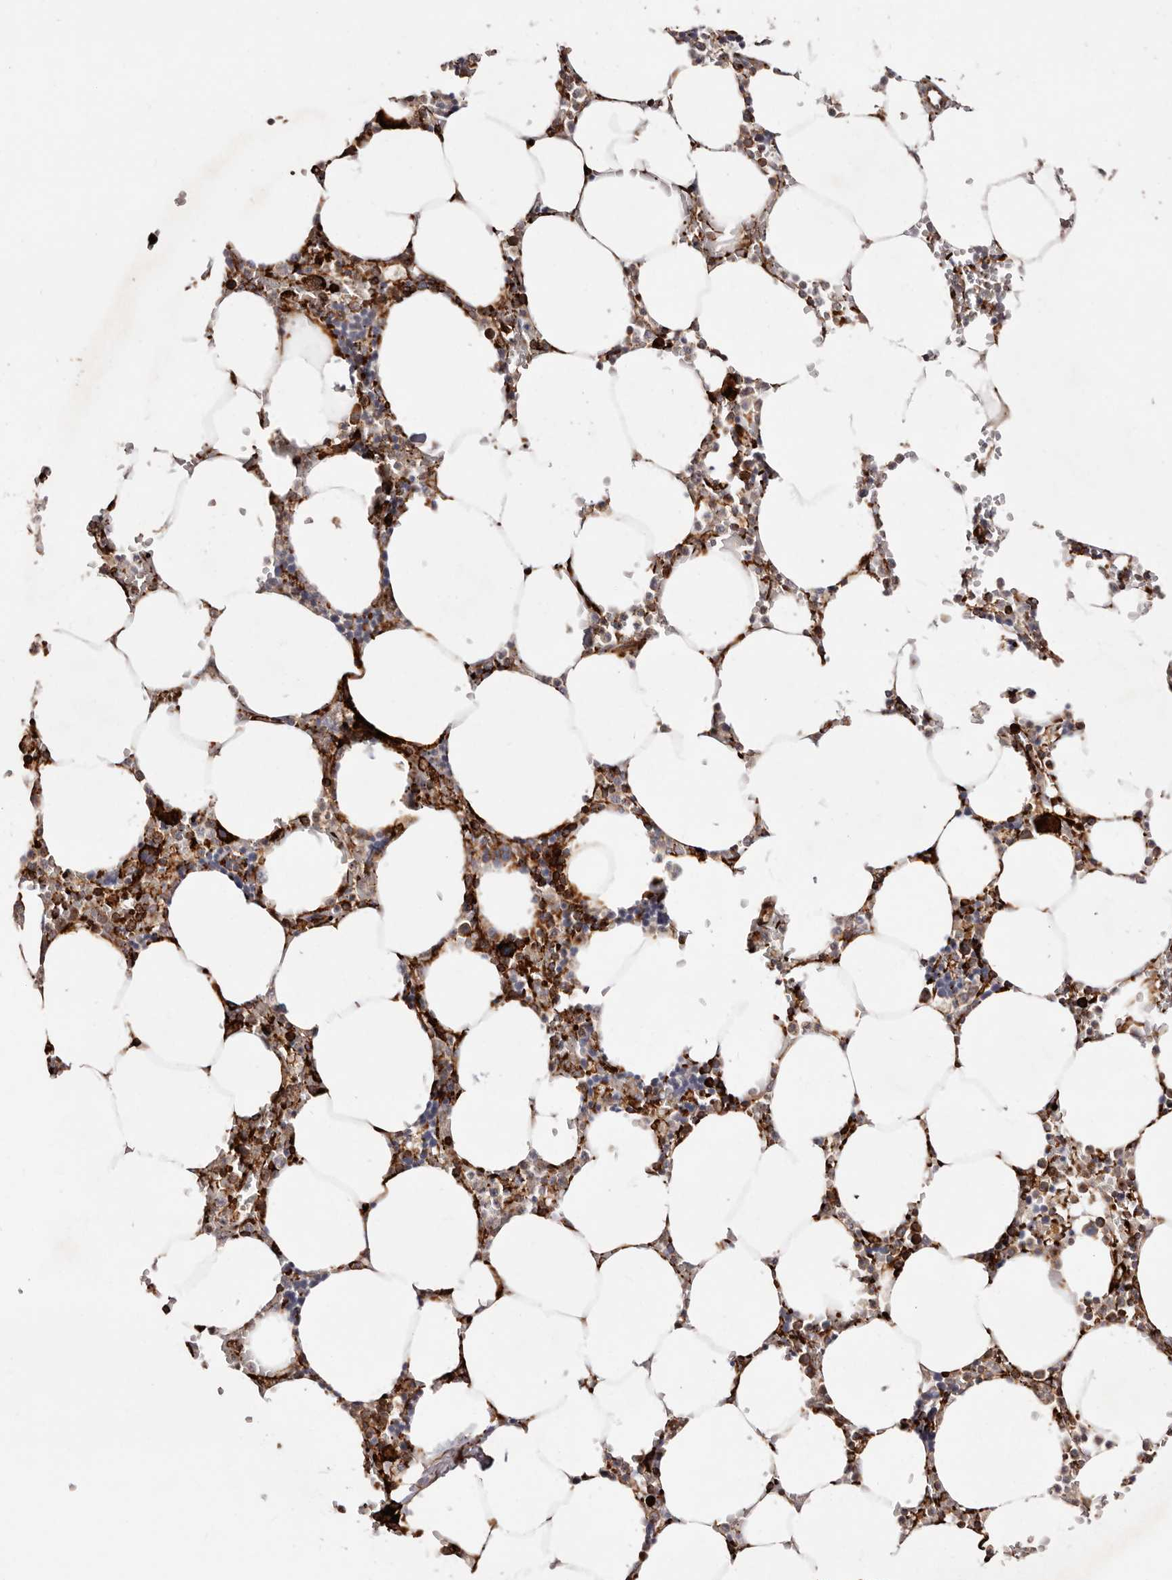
{"staining": {"intensity": "strong", "quantity": "25%-75%", "location": "cytoplasmic/membranous"}, "tissue": "bone marrow", "cell_type": "Hematopoietic cells", "image_type": "normal", "snomed": [{"axis": "morphology", "description": "Normal tissue, NOS"}, {"axis": "topography", "description": "Bone marrow"}], "caption": "Immunohistochemistry (IHC) photomicrograph of benign bone marrow: bone marrow stained using immunohistochemistry shows high levels of strong protein expression localized specifically in the cytoplasmic/membranous of hematopoietic cells, appearing as a cytoplasmic/membranous brown color.", "gene": "PTPN22", "patient": {"sex": "male", "age": 70}}